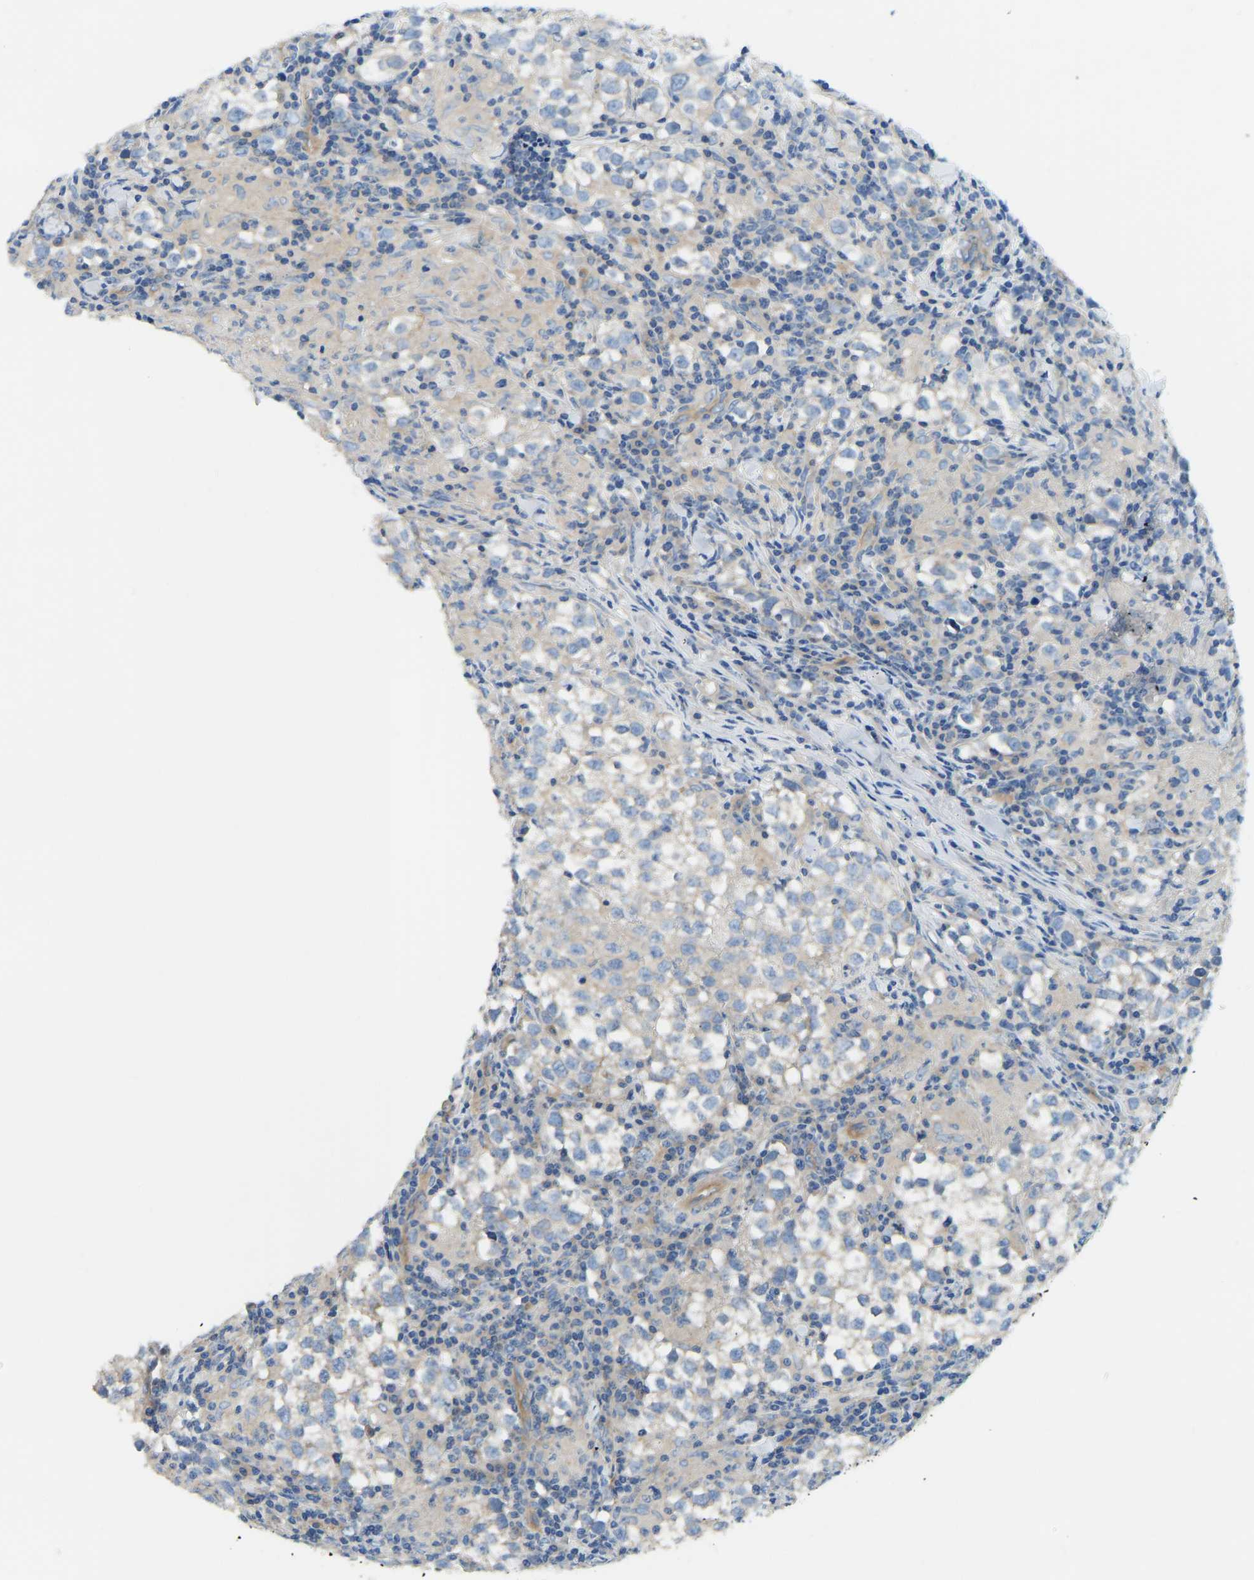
{"staining": {"intensity": "negative", "quantity": "none", "location": "none"}, "tissue": "testis cancer", "cell_type": "Tumor cells", "image_type": "cancer", "snomed": [{"axis": "morphology", "description": "Seminoma, NOS"}, {"axis": "morphology", "description": "Carcinoma, Embryonal, NOS"}, {"axis": "topography", "description": "Testis"}], "caption": "This is an immunohistochemistry (IHC) photomicrograph of human testis cancer. There is no staining in tumor cells.", "gene": "CHAD", "patient": {"sex": "male", "age": 36}}